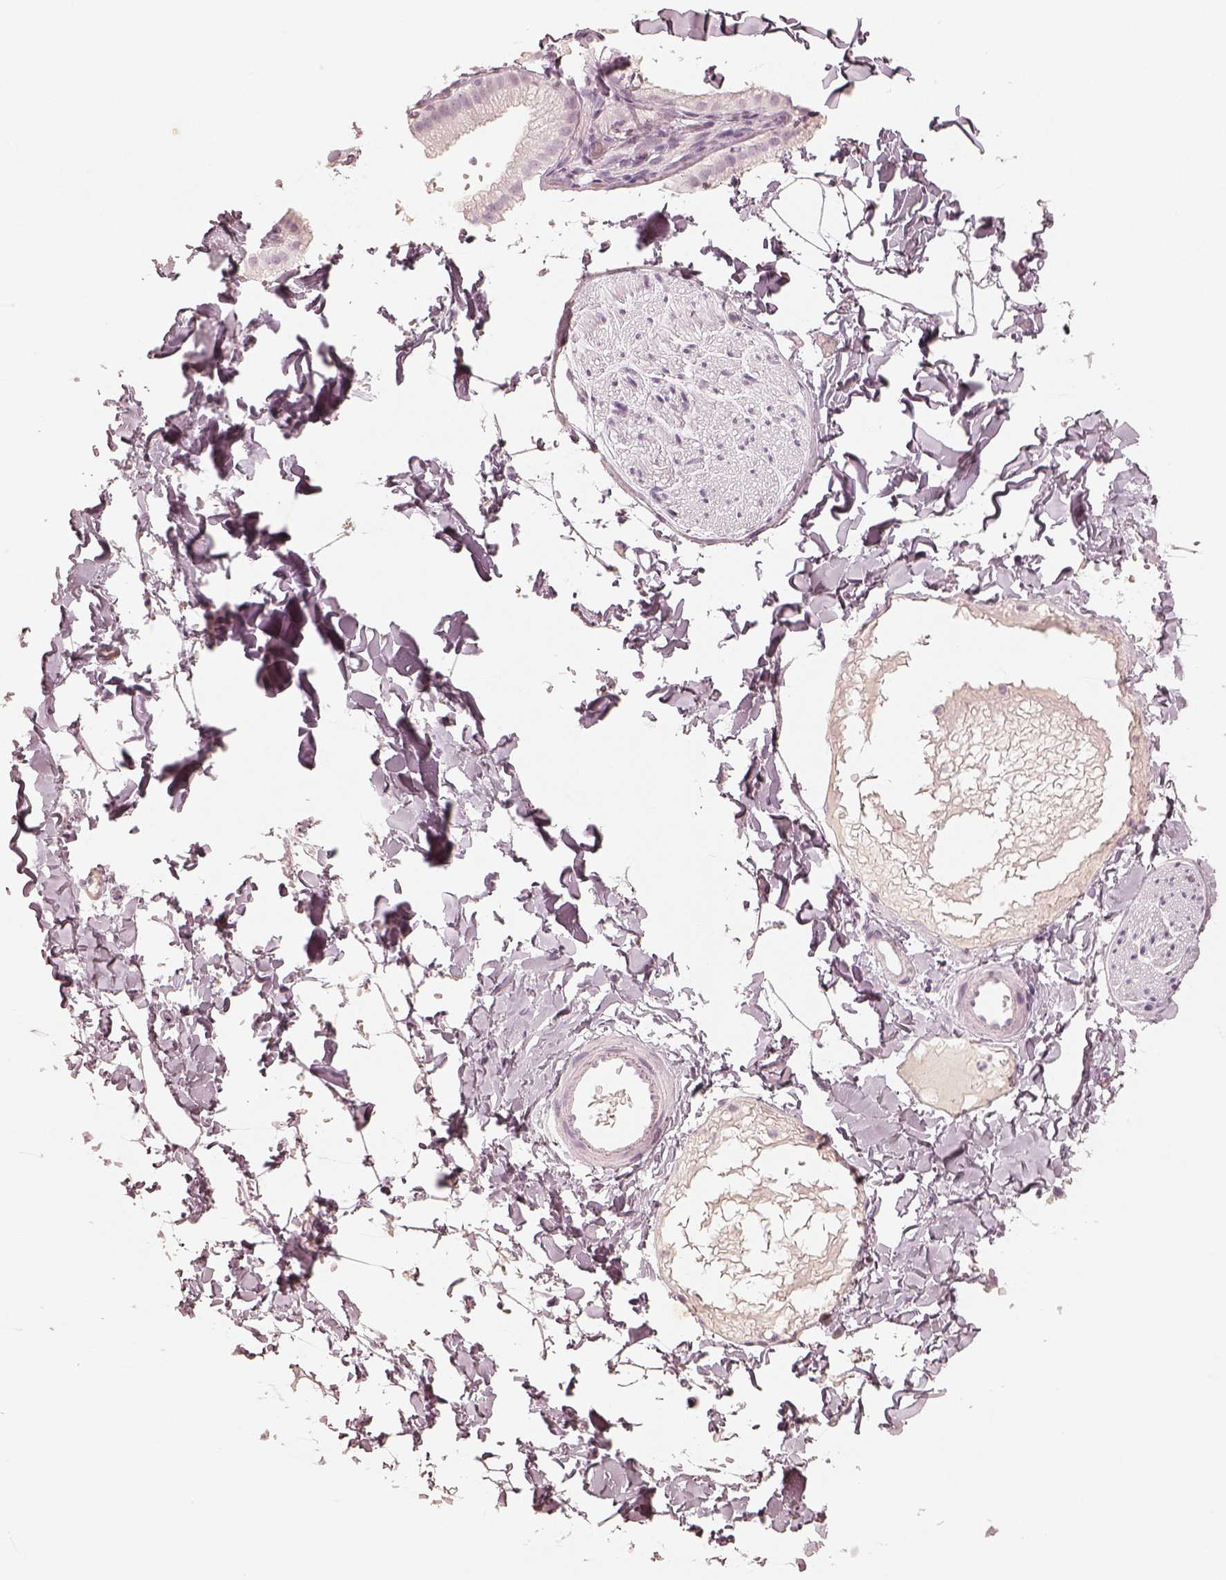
{"staining": {"intensity": "negative", "quantity": "none", "location": "none"}, "tissue": "adipose tissue", "cell_type": "Adipocytes", "image_type": "normal", "snomed": [{"axis": "morphology", "description": "Normal tissue, NOS"}, {"axis": "topography", "description": "Gallbladder"}, {"axis": "topography", "description": "Peripheral nerve tissue"}], "caption": "Immunohistochemistry (IHC) histopathology image of unremarkable adipose tissue: human adipose tissue stained with DAB (3,3'-diaminobenzidine) exhibits no significant protein staining in adipocytes. The staining was performed using DAB (3,3'-diaminobenzidine) to visualize the protein expression in brown, while the nuclei were stained in blue with hematoxylin (Magnification: 20x).", "gene": "KRT82", "patient": {"sex": "female", "age": 45}}